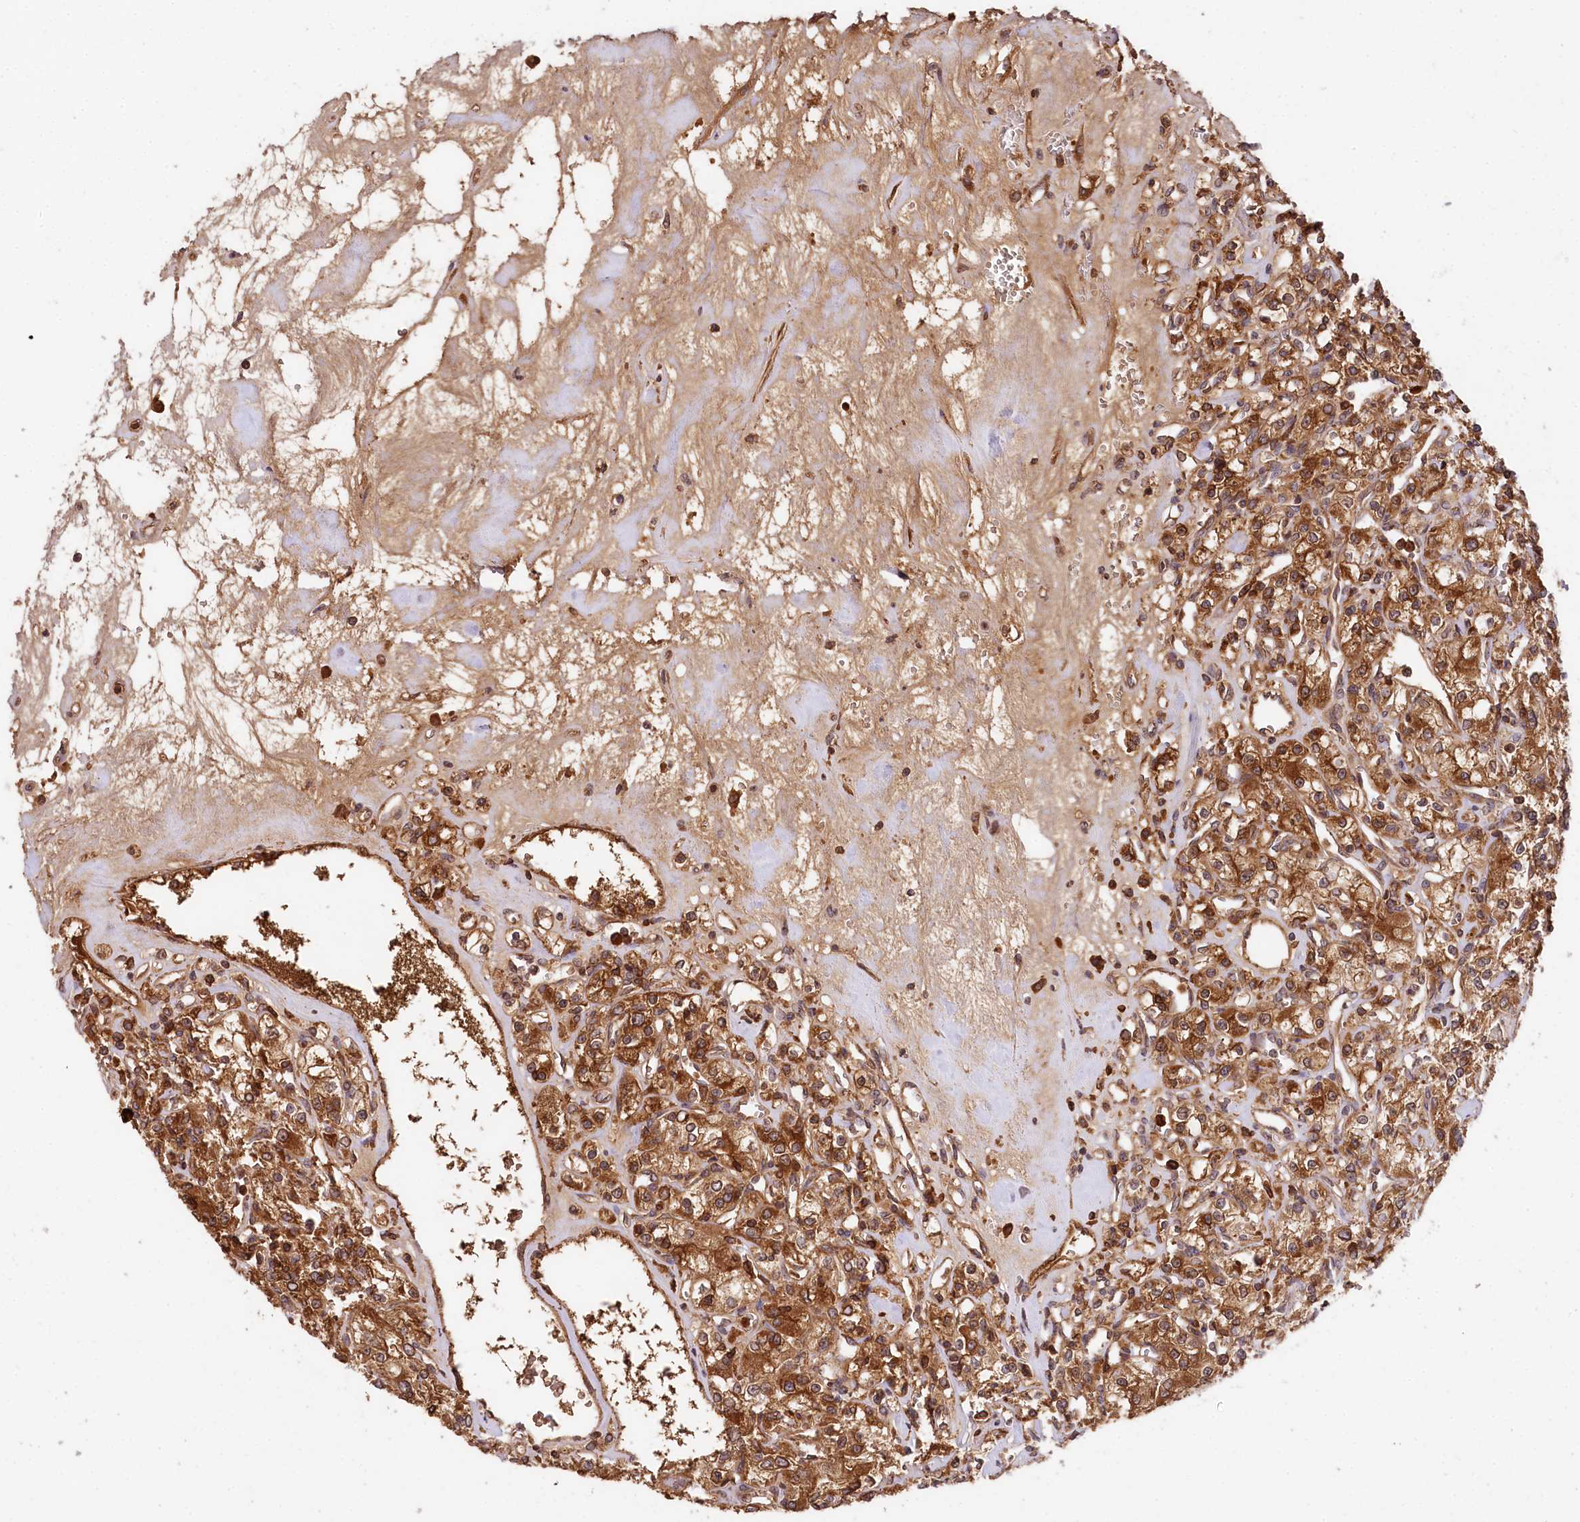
{"staining": {"intensity": "moderate", "quantity": ">75%", "location": "cytoplasmic/membranous"}, "tissue": "renal cancer", "cell_type": "Tumor cells", "image_type": "cancer", "snomed": [{"axis": "morphology", "description": "Adenocarcinoma, NOS"}, {"axis": "topography", "description": "Kidney"}], "caption": "This micrograph exhibits IHC staining of renal cancer (adenocarcinoma), with medium moderate cytoplasmic/membranous positivity in about >75% of tumor cells.", "gene": "MCF2L2", "patient": {"sex": "female", "age": 59}}